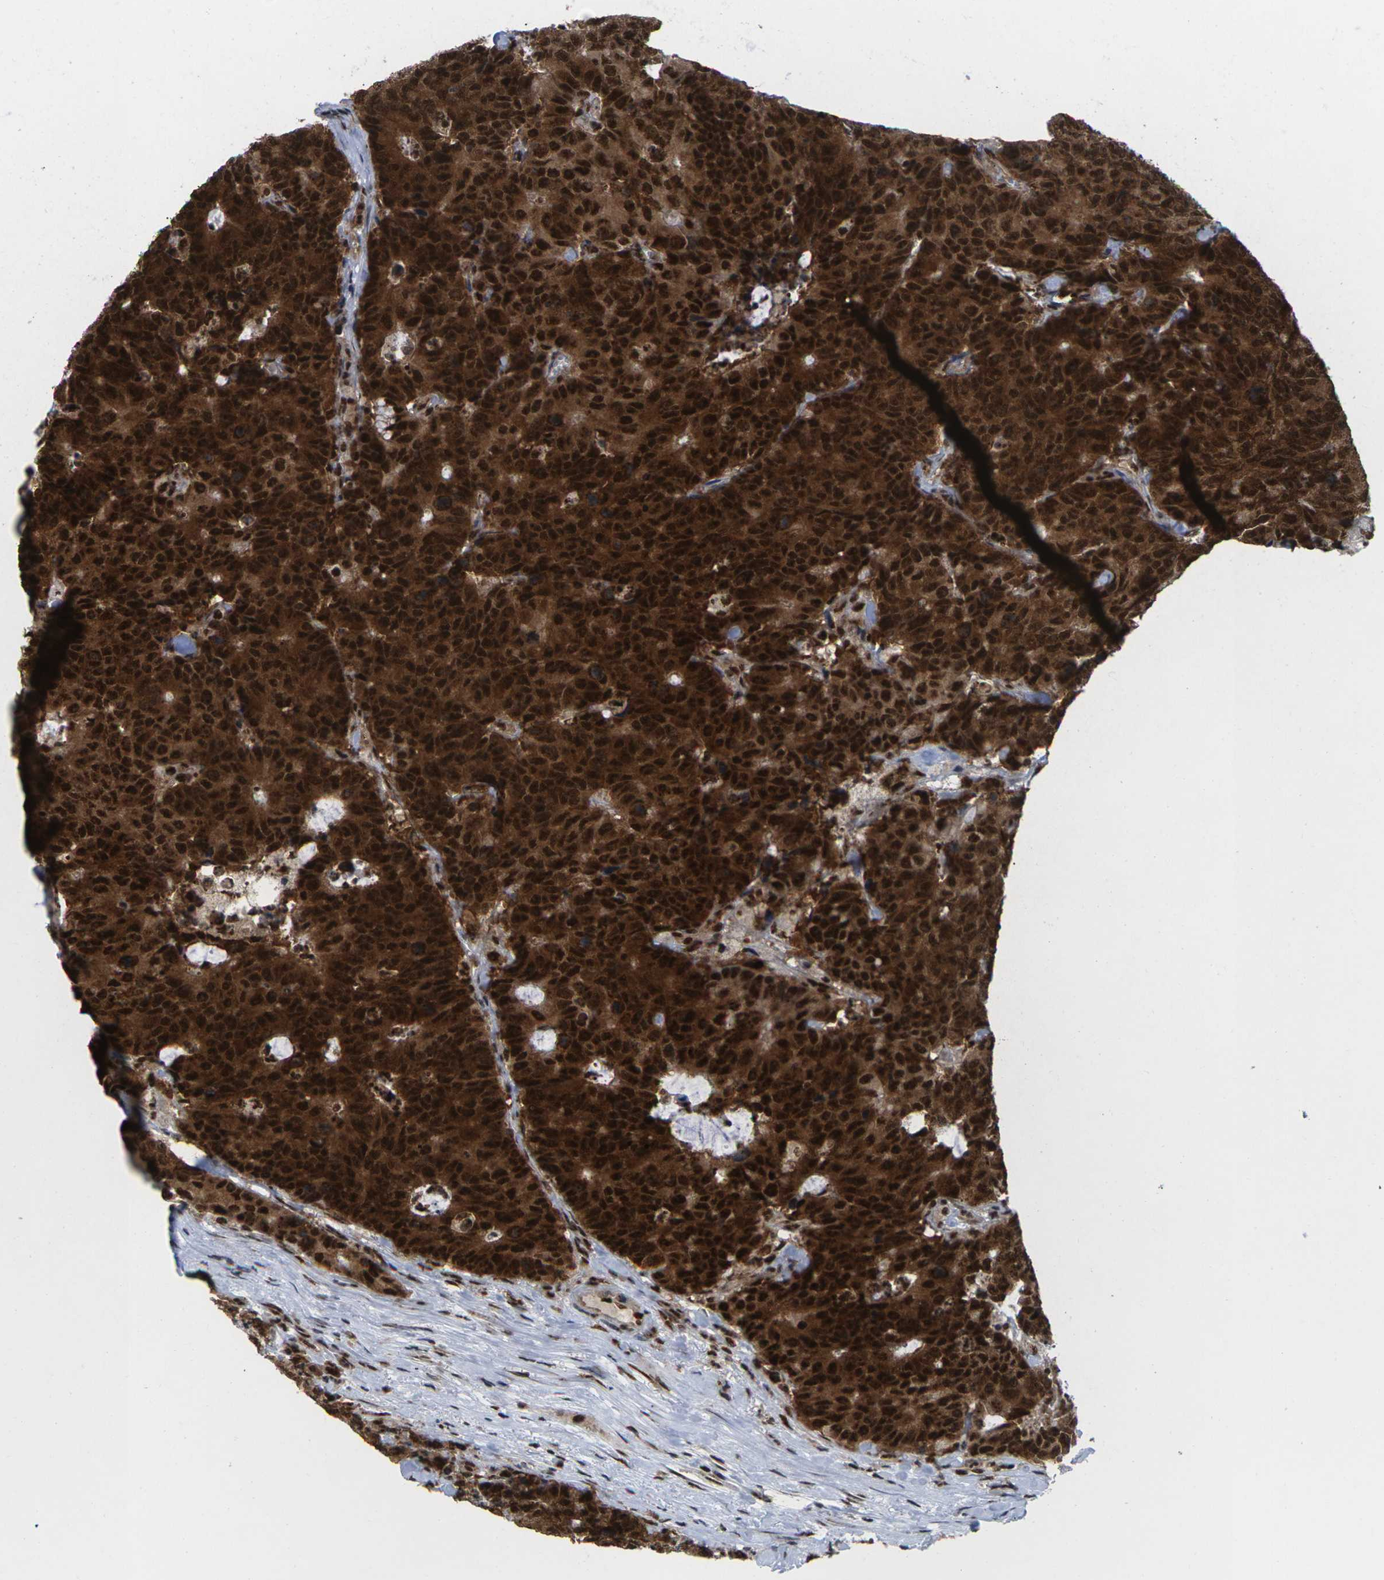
{"staining": {"intensity": "strong", "quantity": ">75%", "location": "cytoplasmic/membranous,nuclear"}, "tissue": "colorectal cancer", "cell_type": "Tumor cells", "image_type": "cancer", "snomed": [{"axis": "morphology", "description": "Adenocarcinoma, NOS"}, {"axis": "topography", "description": "Colon"}], "caption": "Immunohistochemical staining of colorectal cancer demonstrates high levels of strong cytoplasmic/membranous and nuclear expression in about >75% of tumor cells.", "gene": "MAGOH", "patient": {"sex": "female", "age": 86}}